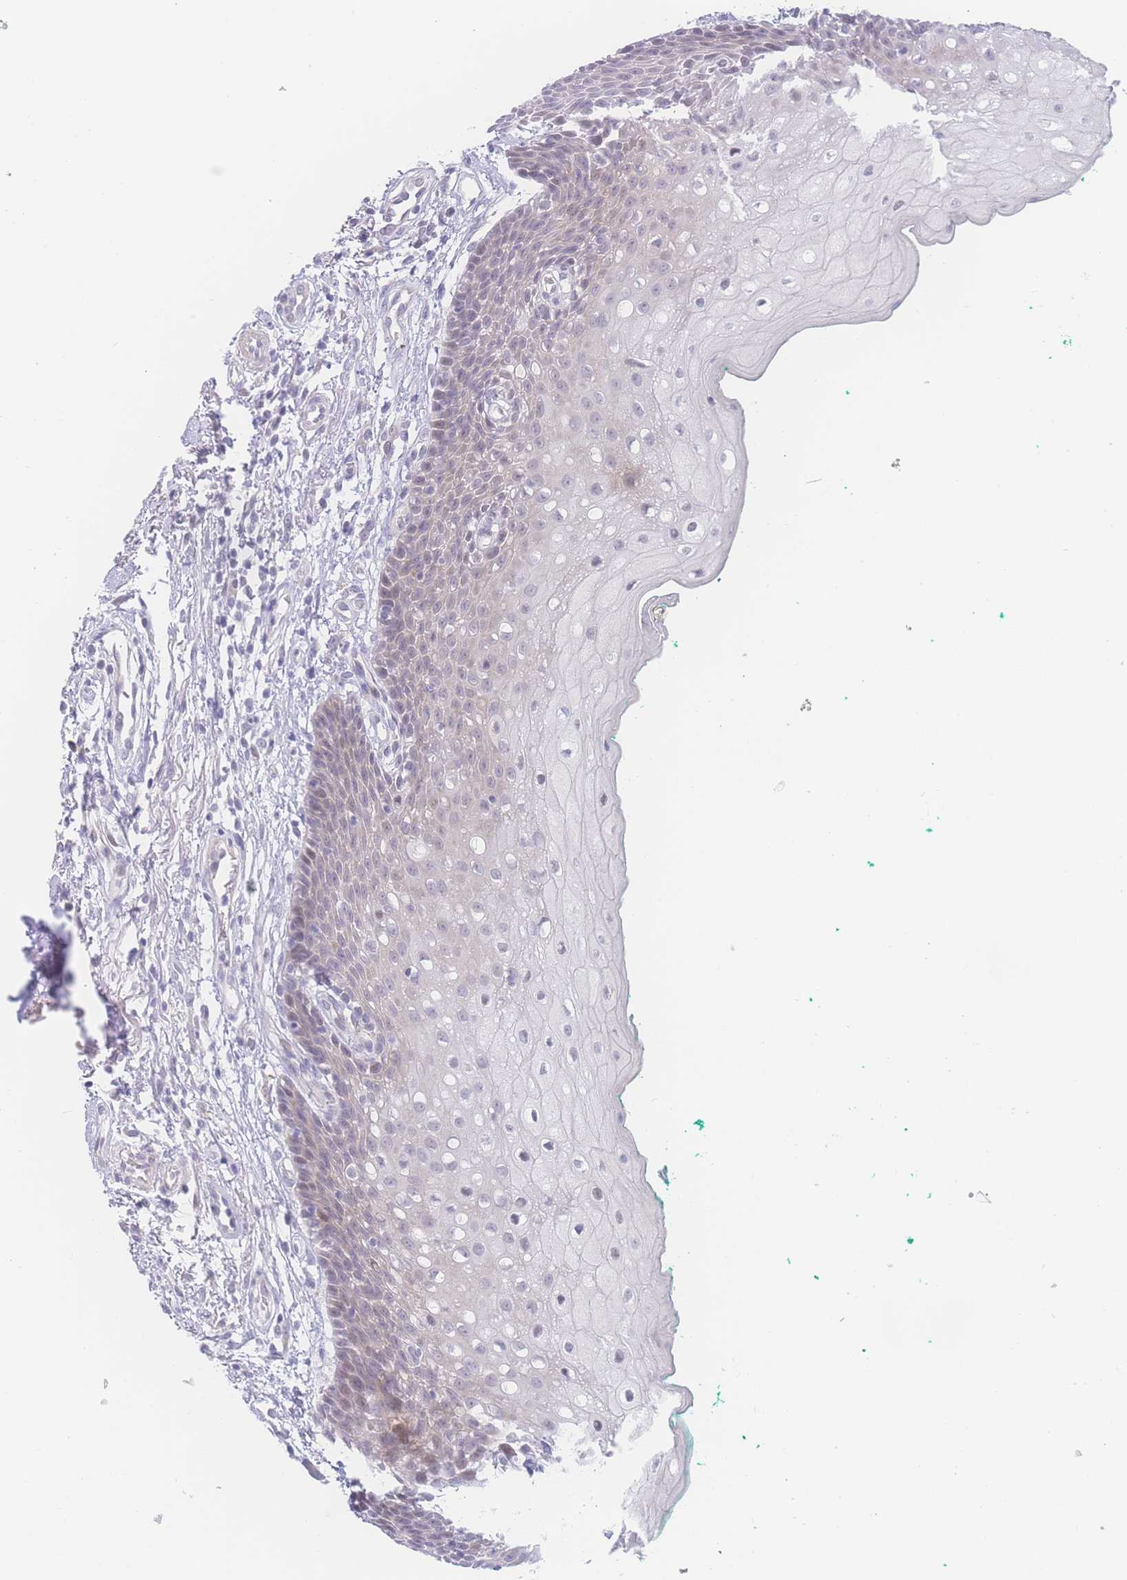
{"staining": {"intensity": "moderate", "quantity": "<25%", "location": "nuclear"}, "tissue": "oral mucosa", "cell_type": "Squamous epithelial cells", "image_type": "normal", "snomed": [{"axis": "morphology", "description": "Normal tissue, NOS"}, {"axis": "morphology", "description": "Squamous cell carcinoma, NOS"}, {"axis": "topography", "description": "Oral tissue"}, {"axis": "topography", "description": "Tounge, NOS"}, {"axis": "topography", "description": "Head-Neck"}], "caption": "Moderate nuclear positivity for a protein is identified in approximately <25% of squamous epithelial cells of unremarkable oral mucosa using IHC.", "gene": "PRSS22", "patient": {"sex": "male", "age": 79}}